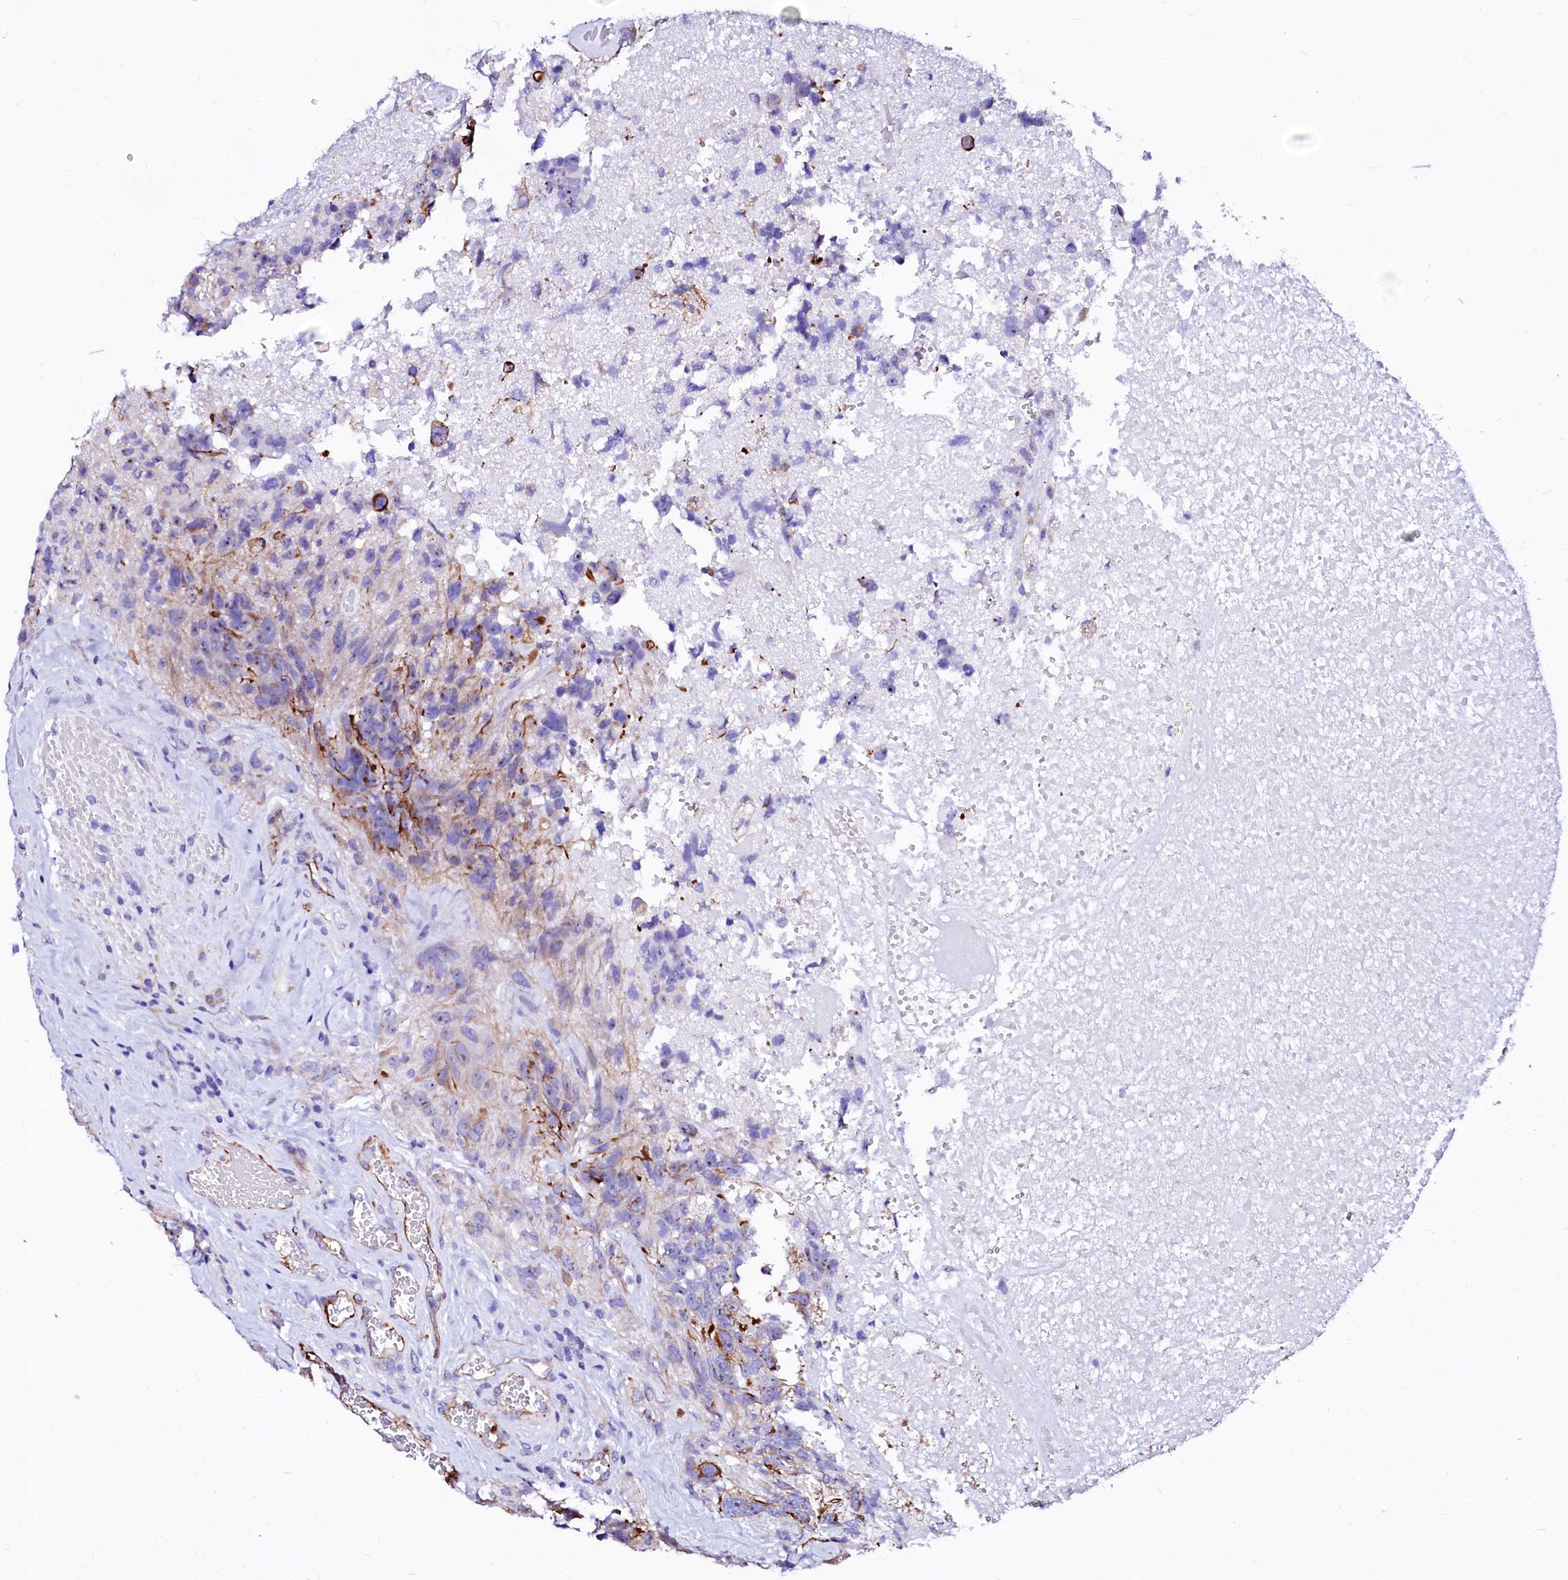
{"staining": {"intensity": "negative", "quantity": "none", "location": "none"}, "tissue": "glioma", "cell_type": "Tumor cells", "image_type": "cancer", "snomed": [{"axis": "morphology", "description": "Glioma, malignant, High grade"}, {"axis": "topography", "description": "Brain"}], "caption": "This is a image of immunohistochemistry staining of malignant high-grade glioma, which shows no expression in tumor cells.", "gene": "SFR1", "patient": {"sex": "male", "age": 69}}